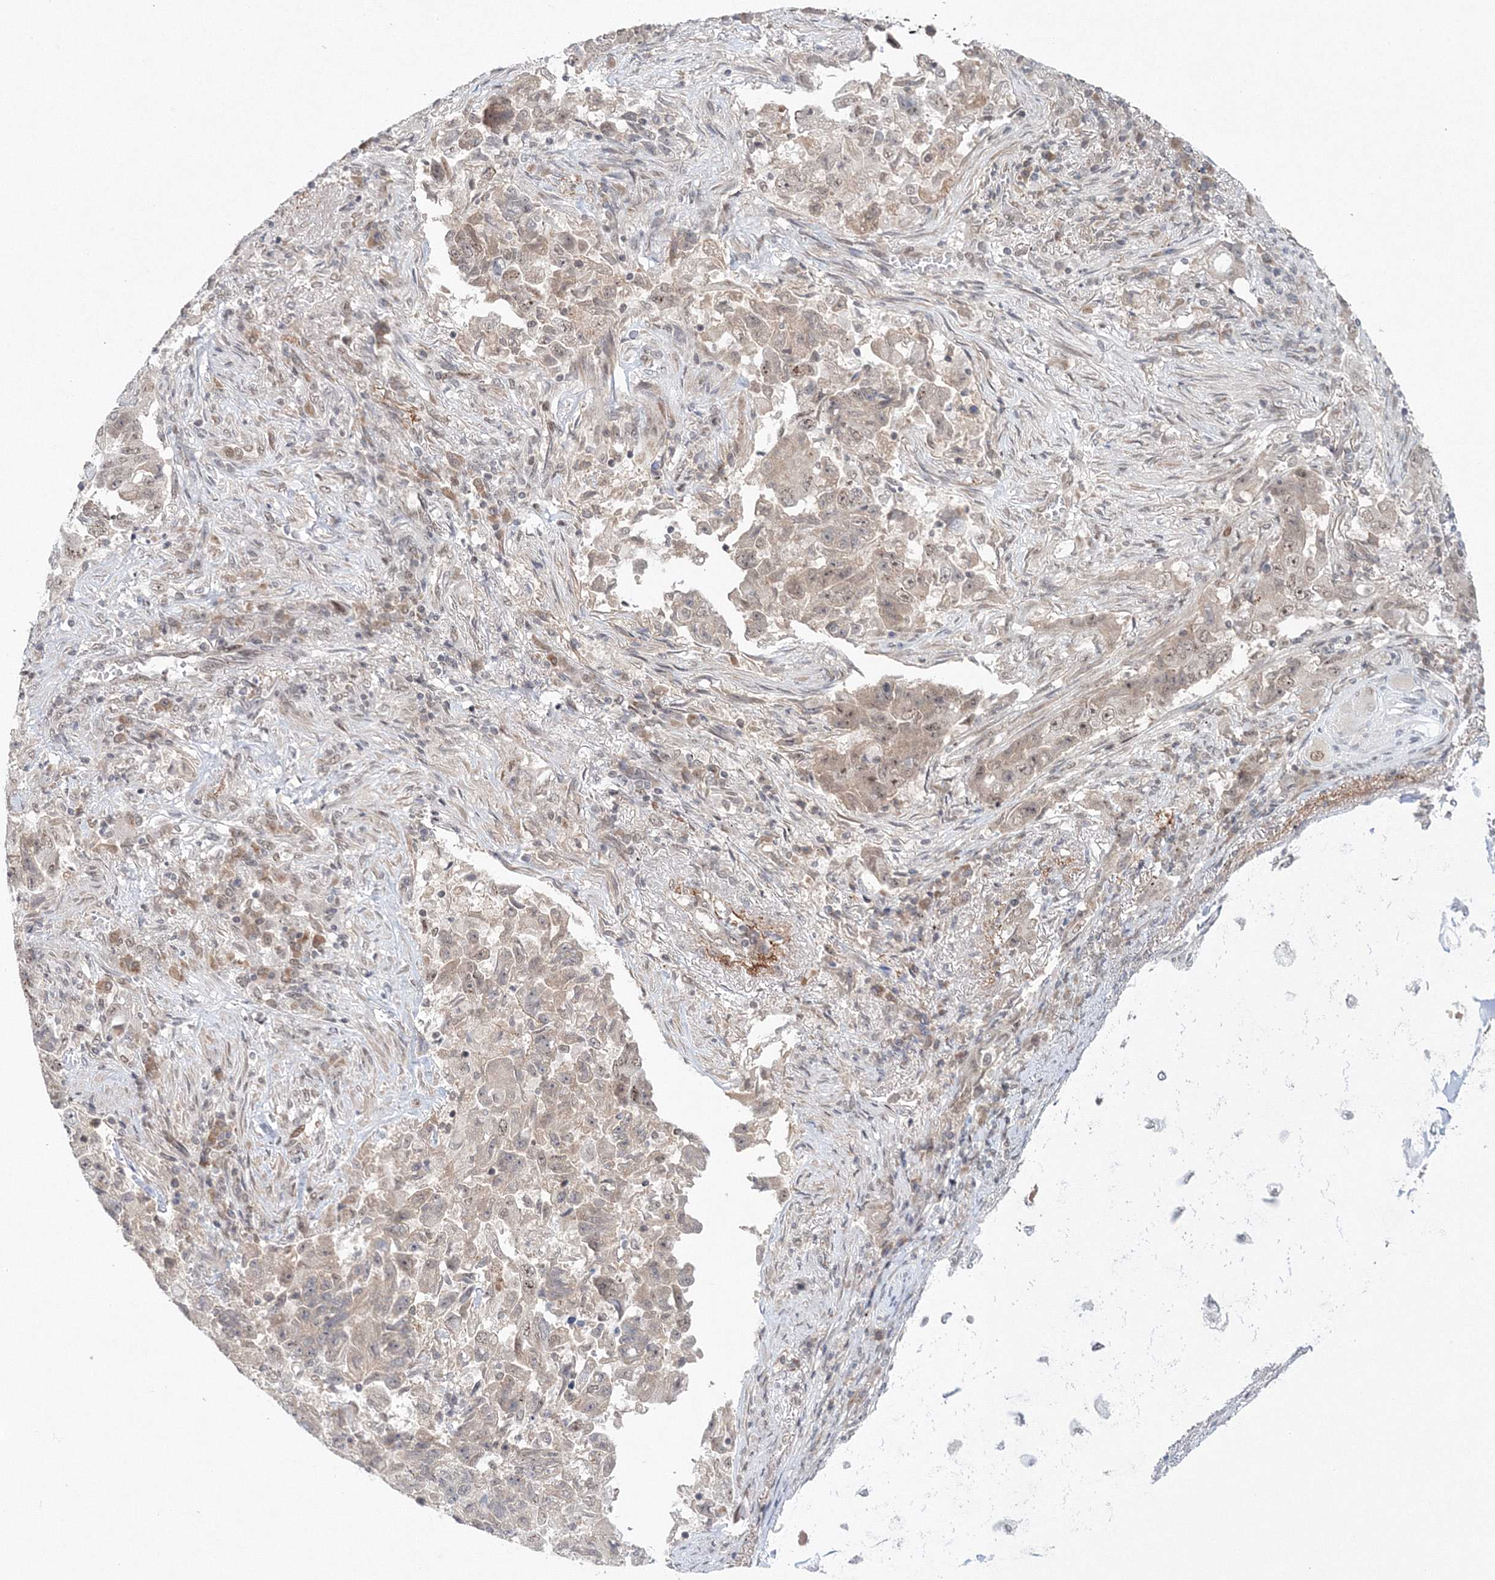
{"staining": {"intensity": "weak", "quantity": "<25%", "location": "nuclear"}, "tissue": "lung cancer", "cell_type": "Tumor cells", "image_type": "cancer", "snomed": [{"axis": "morphology", "description": "Adenocarcinoma, NOS"}, {"axis": "topography", "description": "Lung"}], "caption": "DAB immunohistochemical staining of human adenocarcinoma (lung) demonstrates no significant positivity in tumor cells.", "gene": "NOA1", "patient": {"sex": "female", "age": 51}}